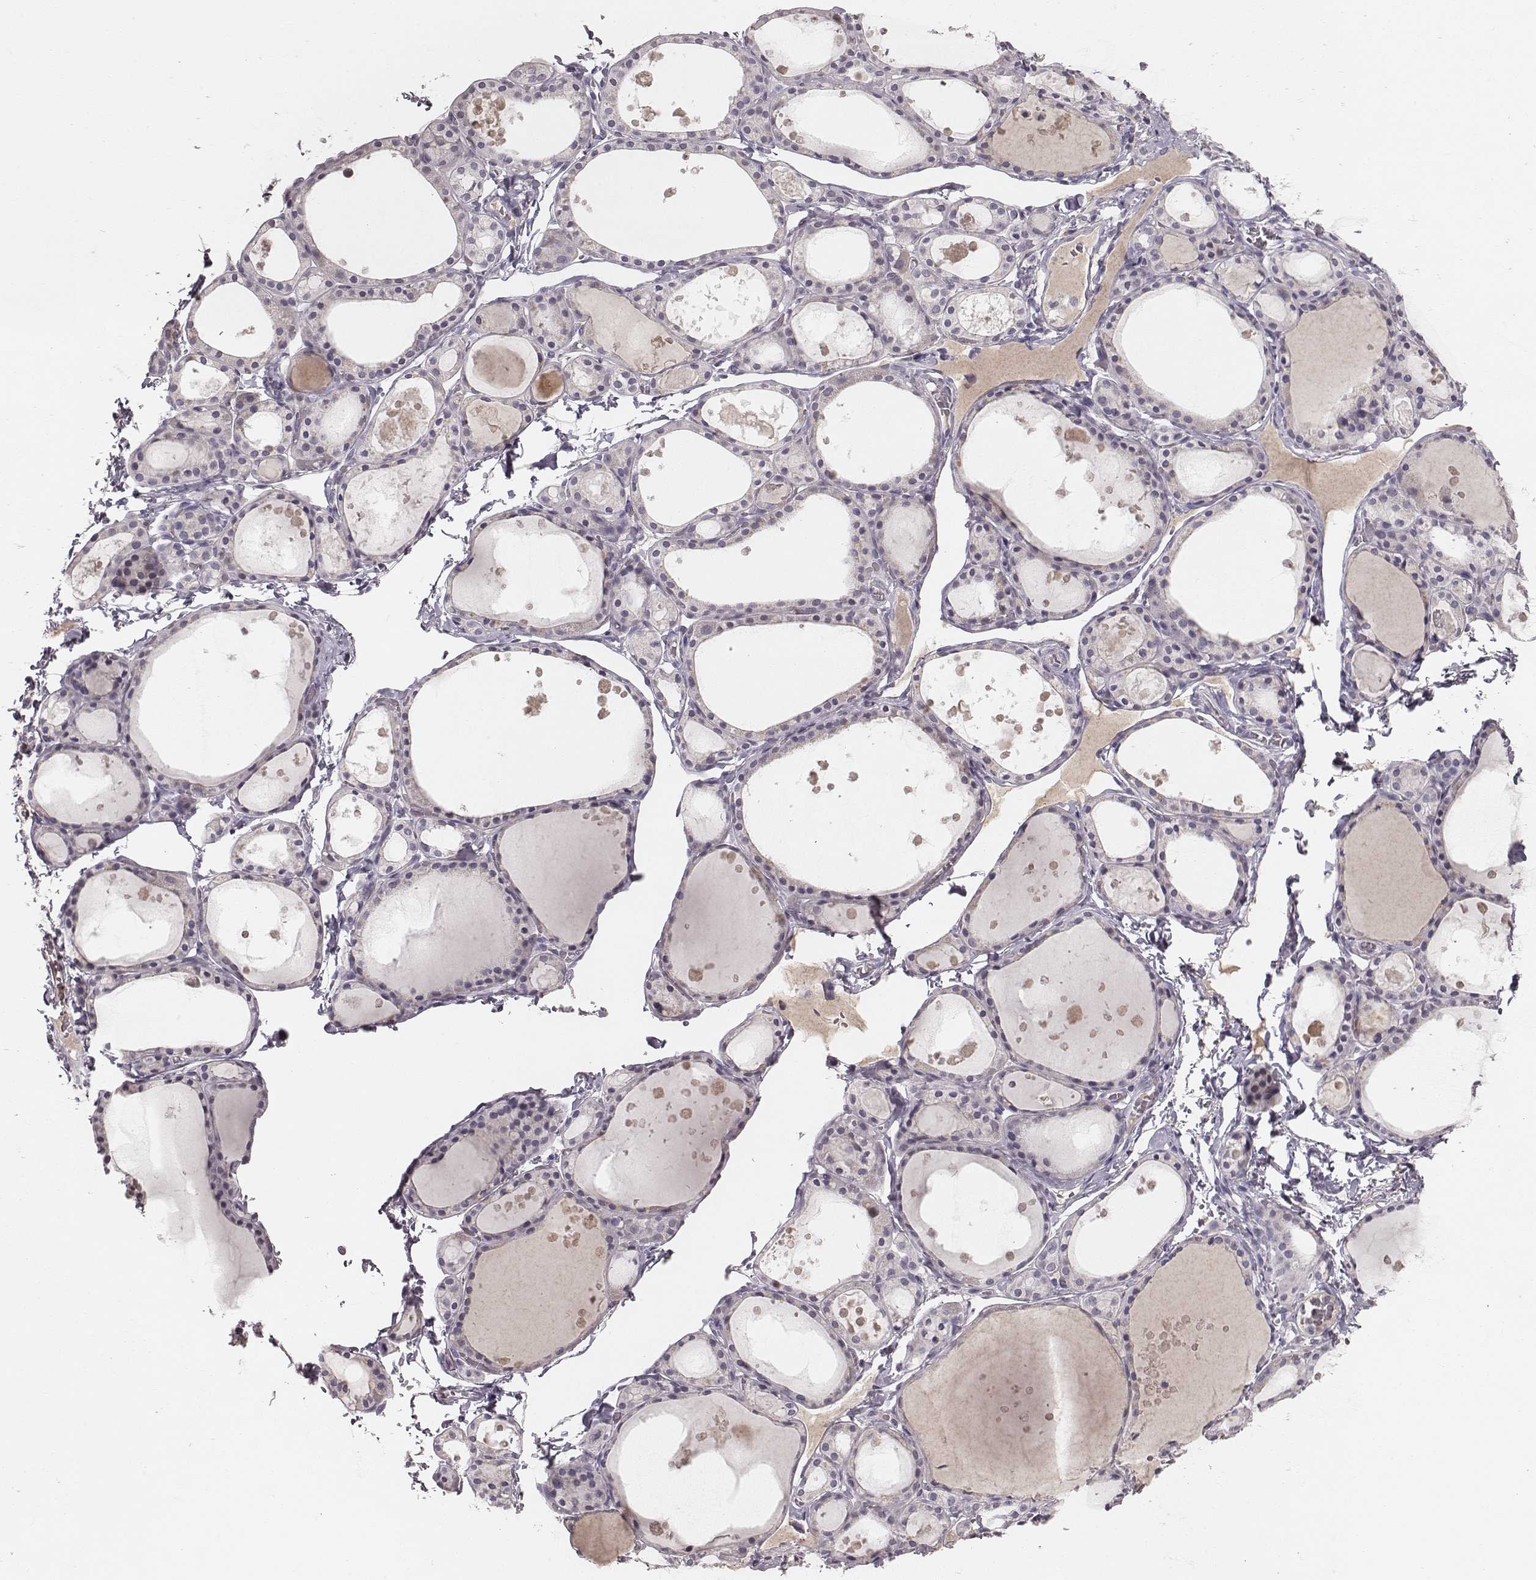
{"staining": {"intensity": "negative", "quantity": "none", "location": "none"}, "tissue": "thyroid gland", "cell_type": "Glandular cells", "image_type": "normal", "snomed": [{"axis": "morphology", "description": "Normal tissue, NOS"}, {"axis": "topography", "description": "Thyroid gland"}], "caption": "Immunohistochemical staining of unremarkable thyroid gland shows no significant positivity in glandular cells. (DAB (3,3'-diaminobenzidine) immunohistochemistry visualized using brightfield microscopy, high magnification).", "gene": "LY6K", "patient": {"sex": "male", "age": 68}}